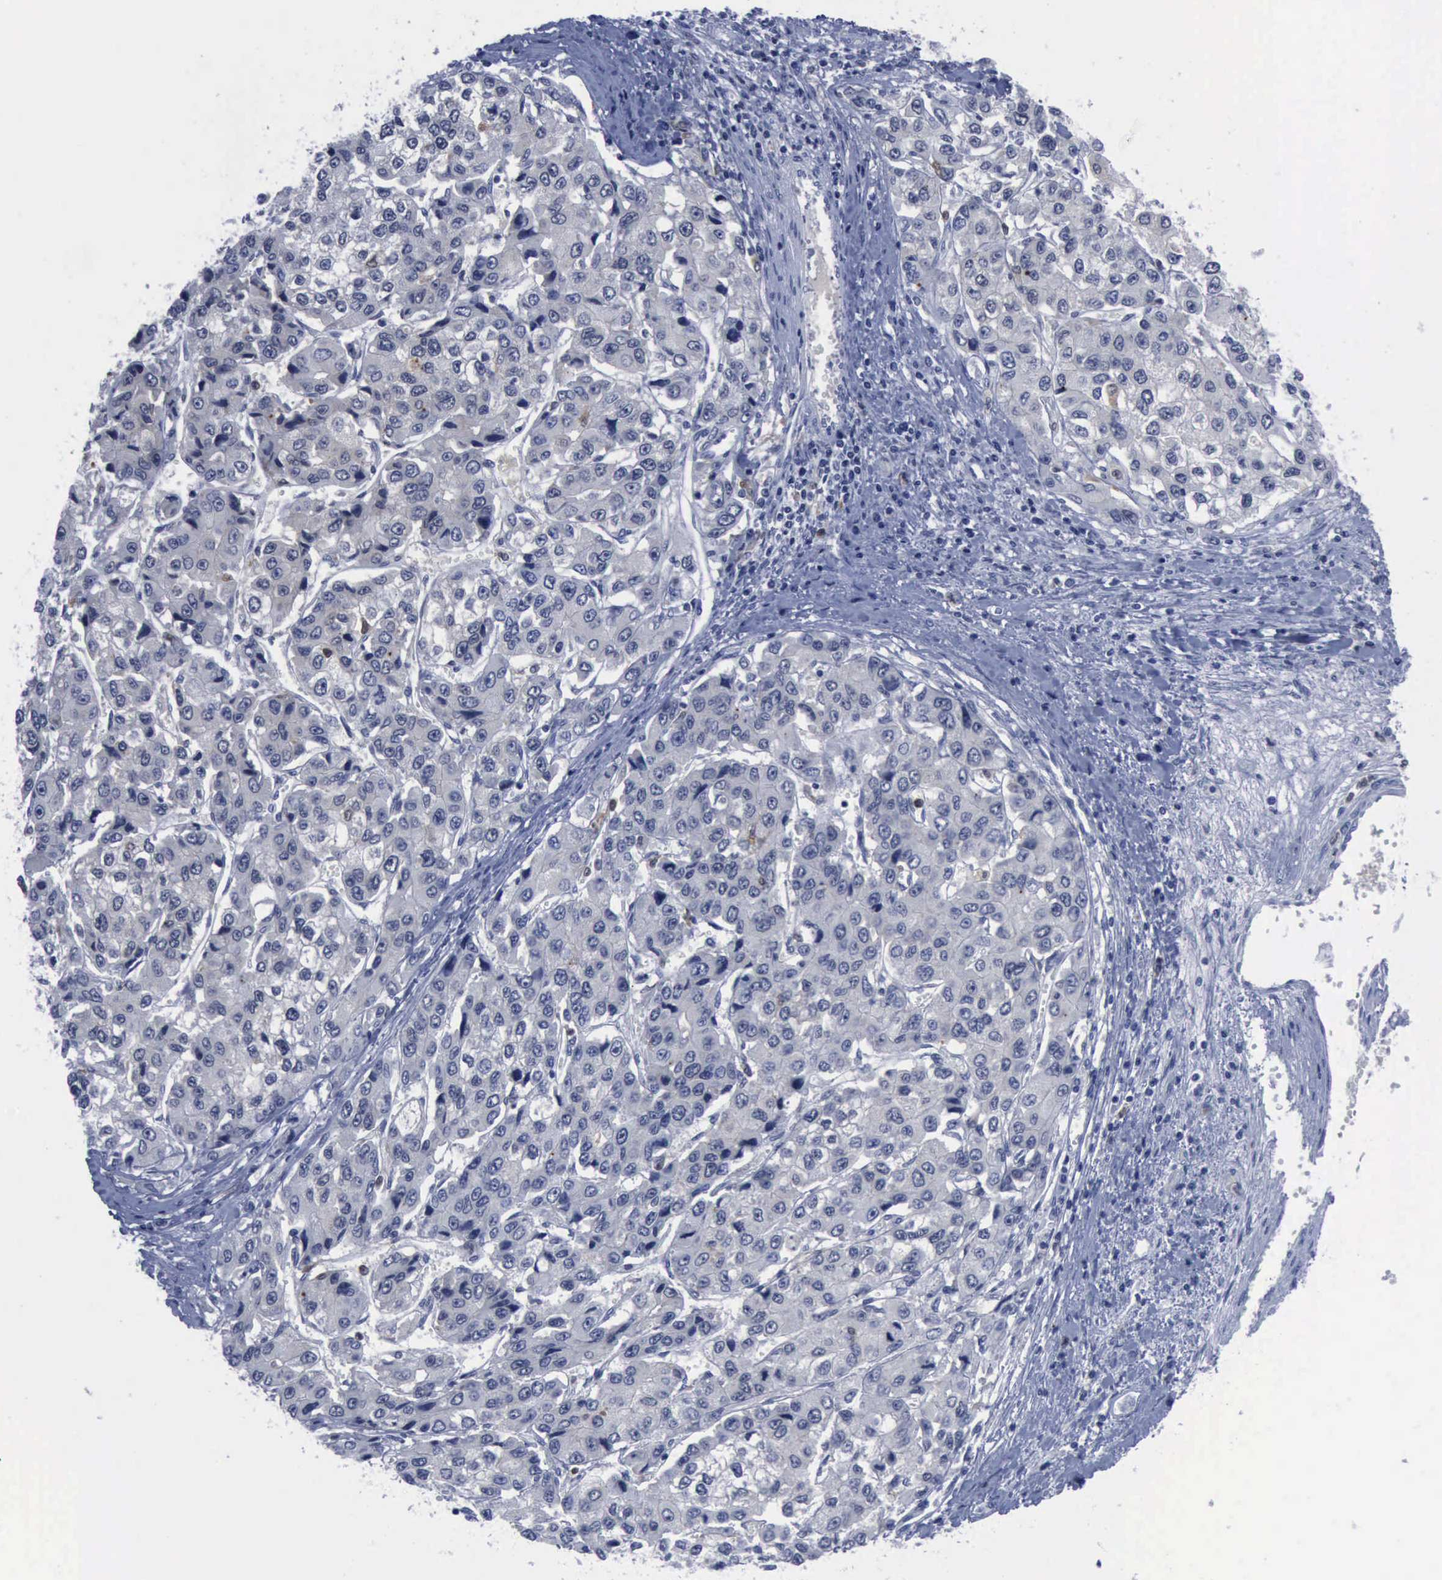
{"staining": {"intensity": "negative", "quantity": "none", "location": "none"}, "tissue": "liver cancer", "cell_type": "Tumor cells", "image_type": "cancer", "snomed": [{"axis": "morphology", "description": "Carcinoma, Hepatocellular, NOS"}, {"axis": "topography", "description": "Liver"}], "caption": "Hepatocellular carcinoma (liver) was stained to show a protein in brown. There is no significant staining in tumor cells. (DAB (3,3'-diaminobenzidine) immunohistochemistry with hematoxylin counter stain).", "gene": "CSTA", "patient": {"sex": "female", "age": 66}}